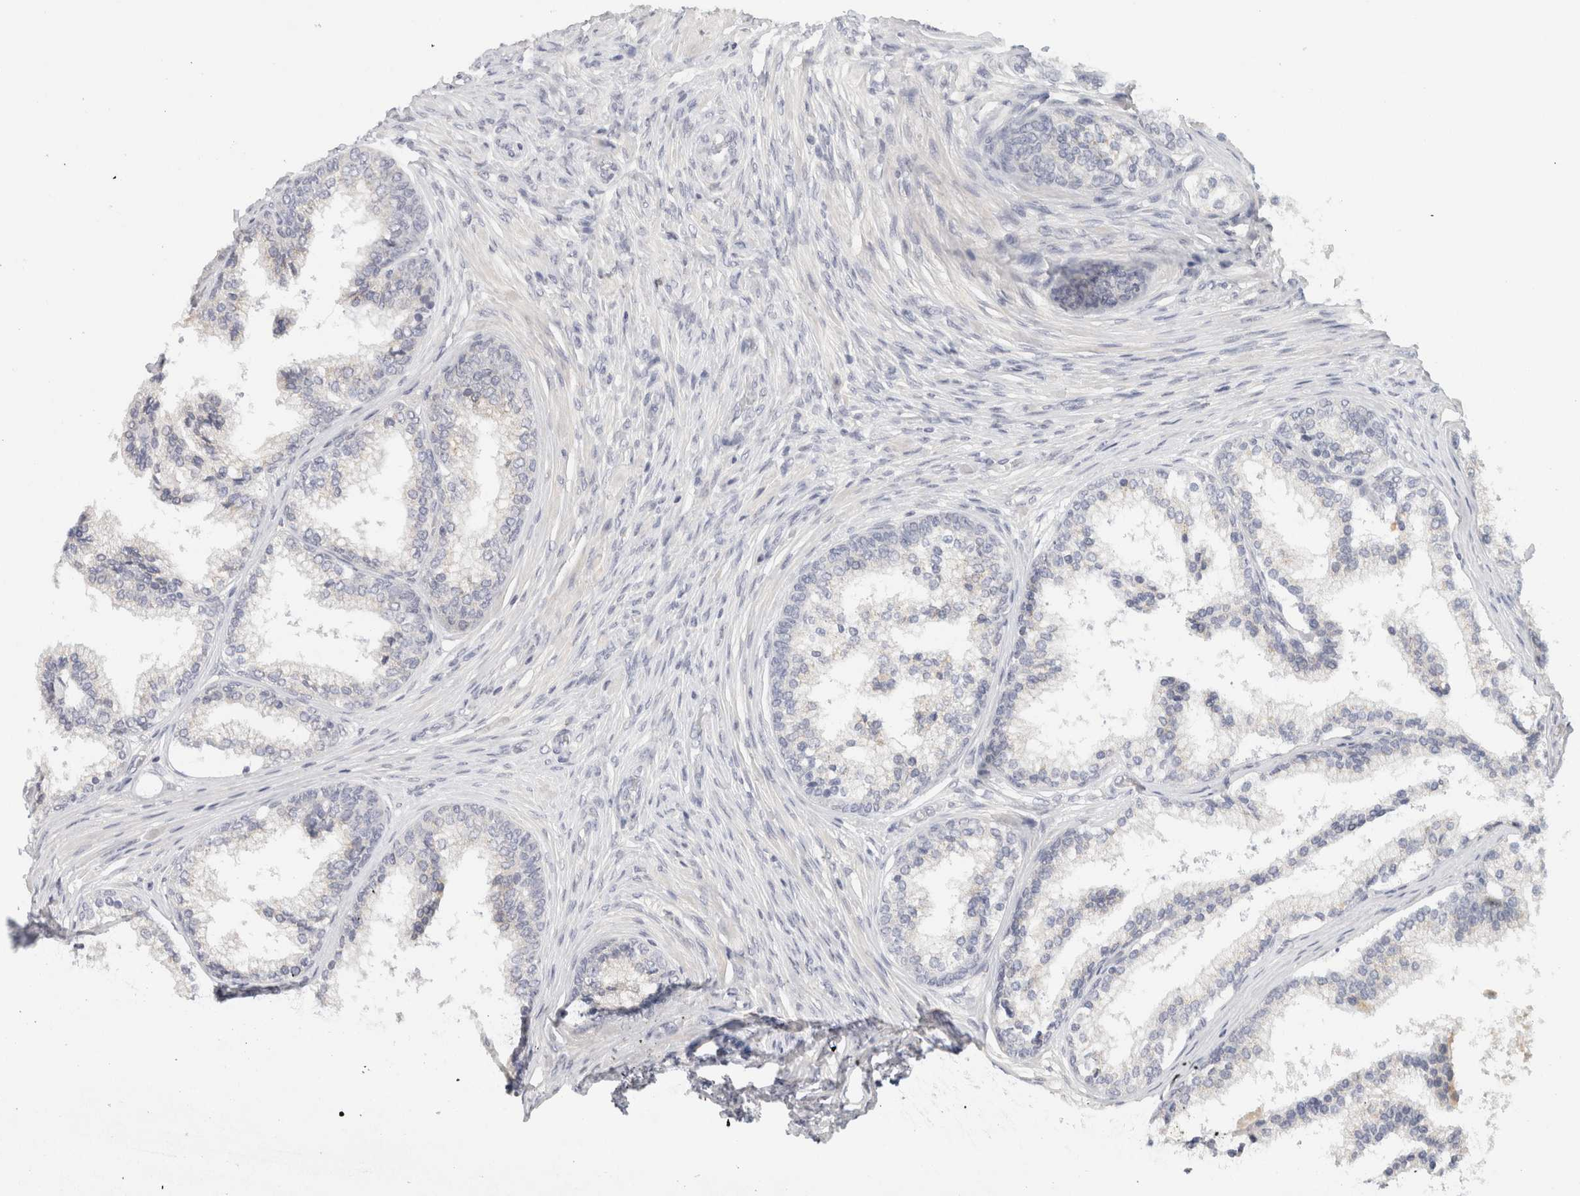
{"staining": {"intensity": "negative", "quantity": "none", "location": "none"}, "tissue": "prostate cancer", "cell_type": "Tumor cells", "image_type": "cancer", "snomed": [{"axis": "morphology", "description": "Adenocarcinoma, High grade"}, {"axis": "topography", "description": "Prostate"}], "caption": "Immunohistochemistry of prostate cancer (high-grade adenocarcinoma) reveals no staining in tumor cells.", "gene": "STK31", "patient": {"sex": "male", "age": 56}}